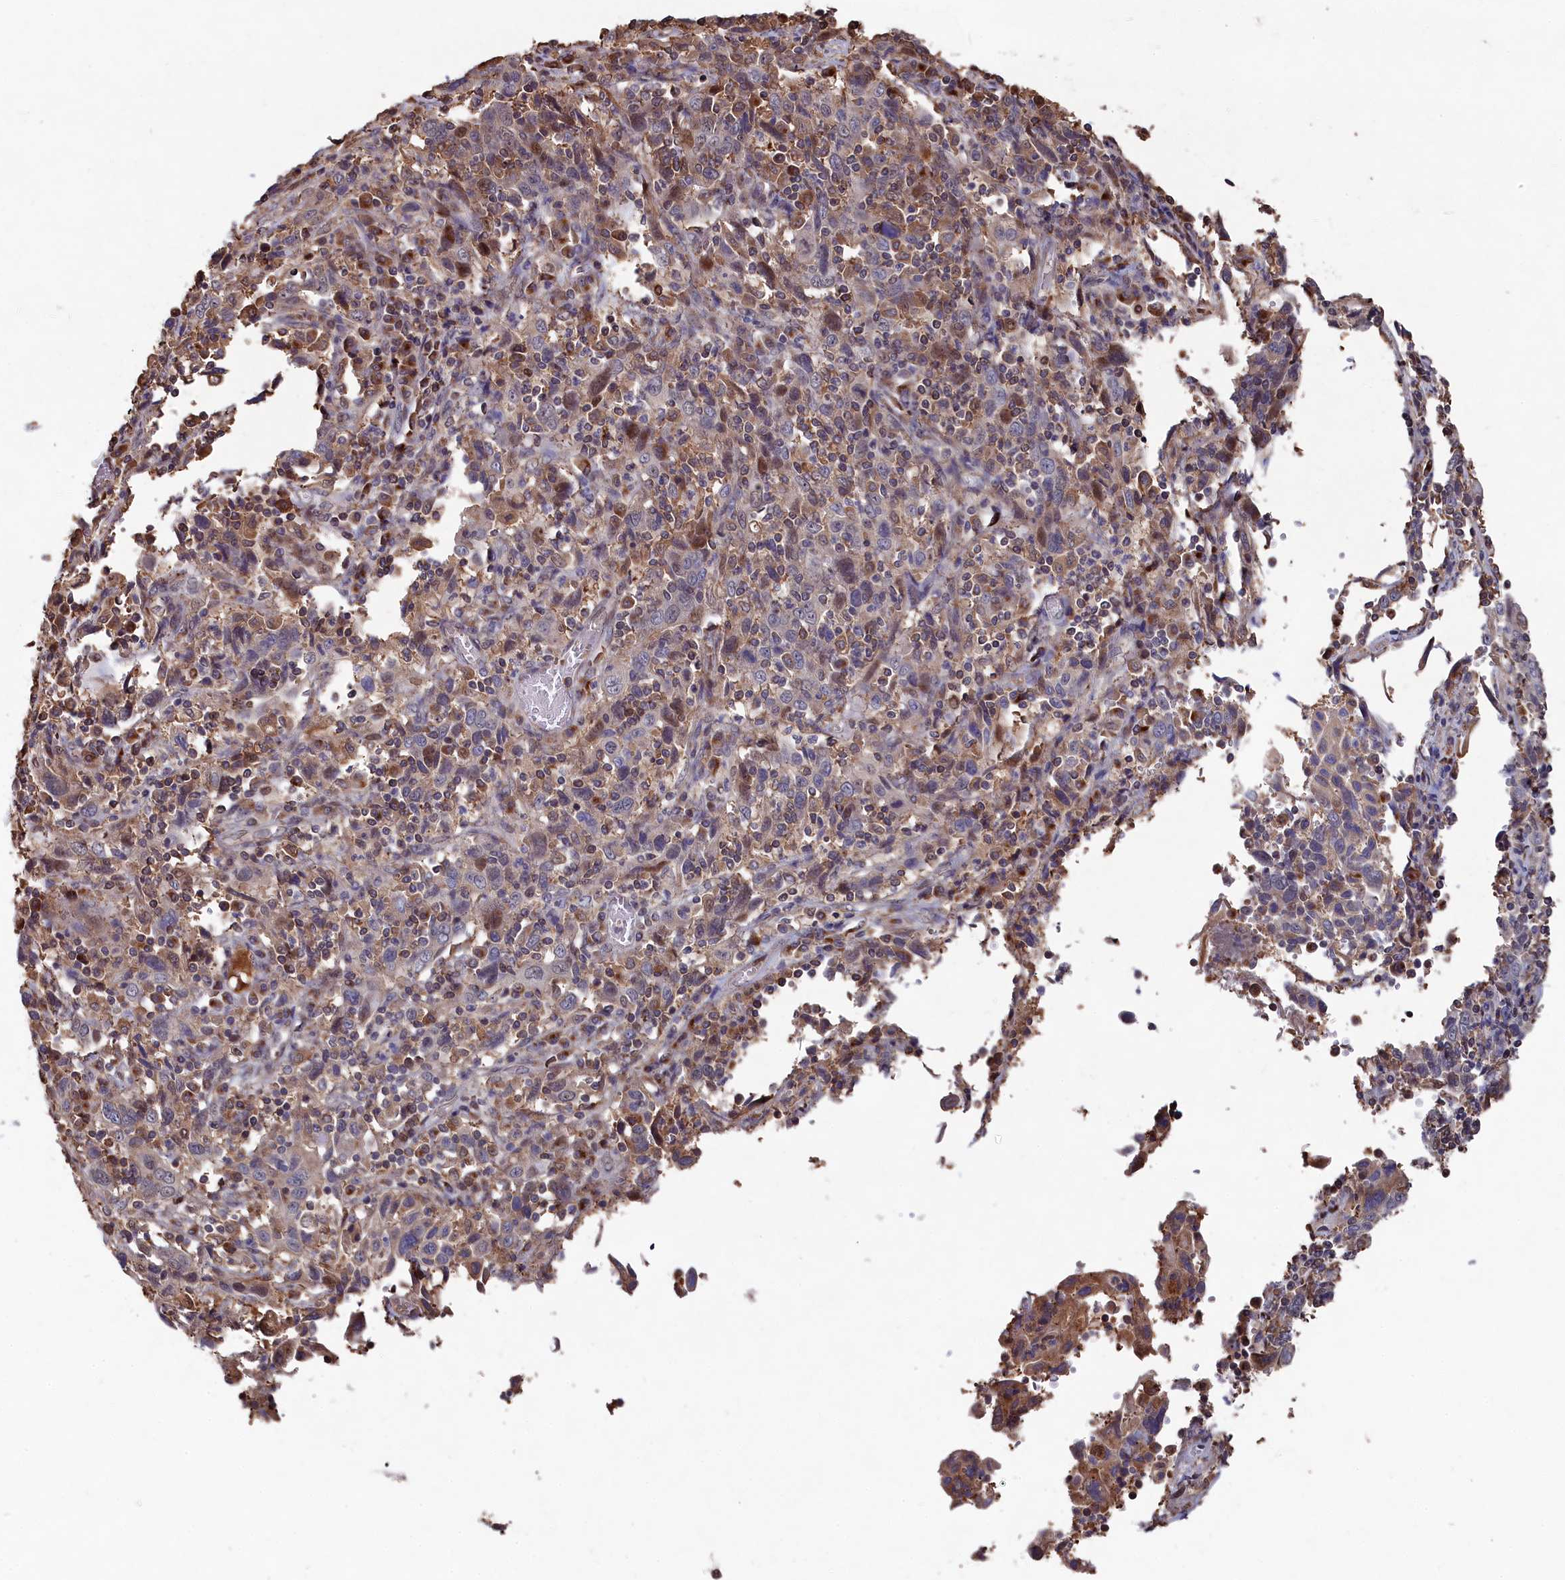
{"staining": {"intensity": "weak", "quantity": "<25%", "location": "cytoplasmic/membranous"}, "tissue": "cervical cancer", "cell_type": "Tumor cells", "image_type": "cancer", "snomed": [{"axis": "morphology", "description": "Squamous cell carcinoma, NOS"}, {"axis": "topography", "description": "Cervix"}], "caption": "Tumor cells show no significant protein positivity in cervical cancer.", "gene": "NAA60", "patient": {"sex": "female", "age": 46}}